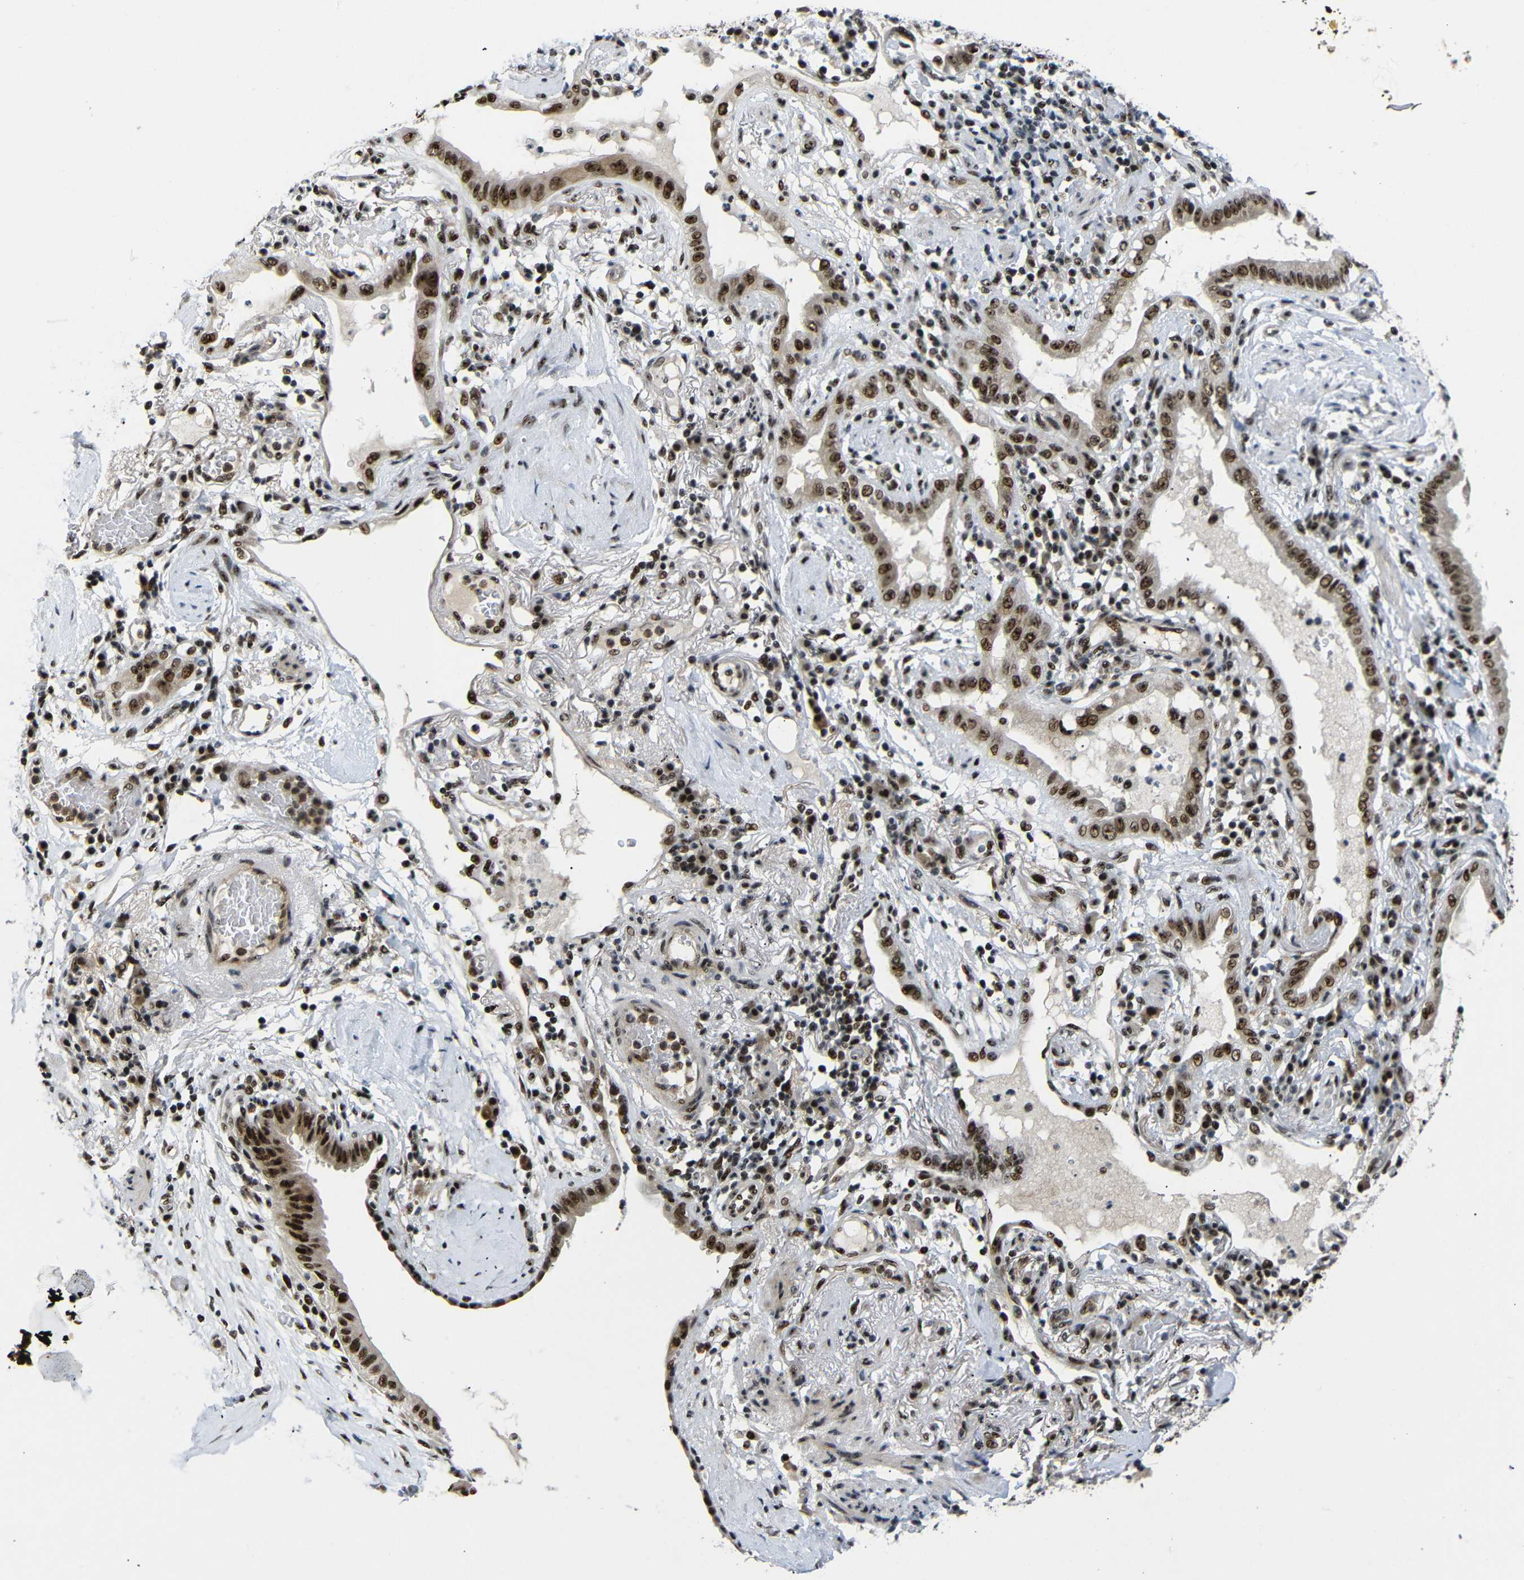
{"staining": {"intensity": "strong", "quantity": ">75%", "location": "nuclear"}, "tissue": "lung cancer", "cell_type": "Tumor cells", "image_type": "cancer", "snomed": [{"axis": "morphology", "description": "Adenocarcinoma, NOS"}, {"axis": "topography", "description": "Lung"}], "caption": "This image displays IHC staining of lung adenocarcinoma, with high strong nuclear positivity in approximately >75% of tumor cells.", "gene": "SETDB2", "patient": {"sex": "female", "age": 70}}